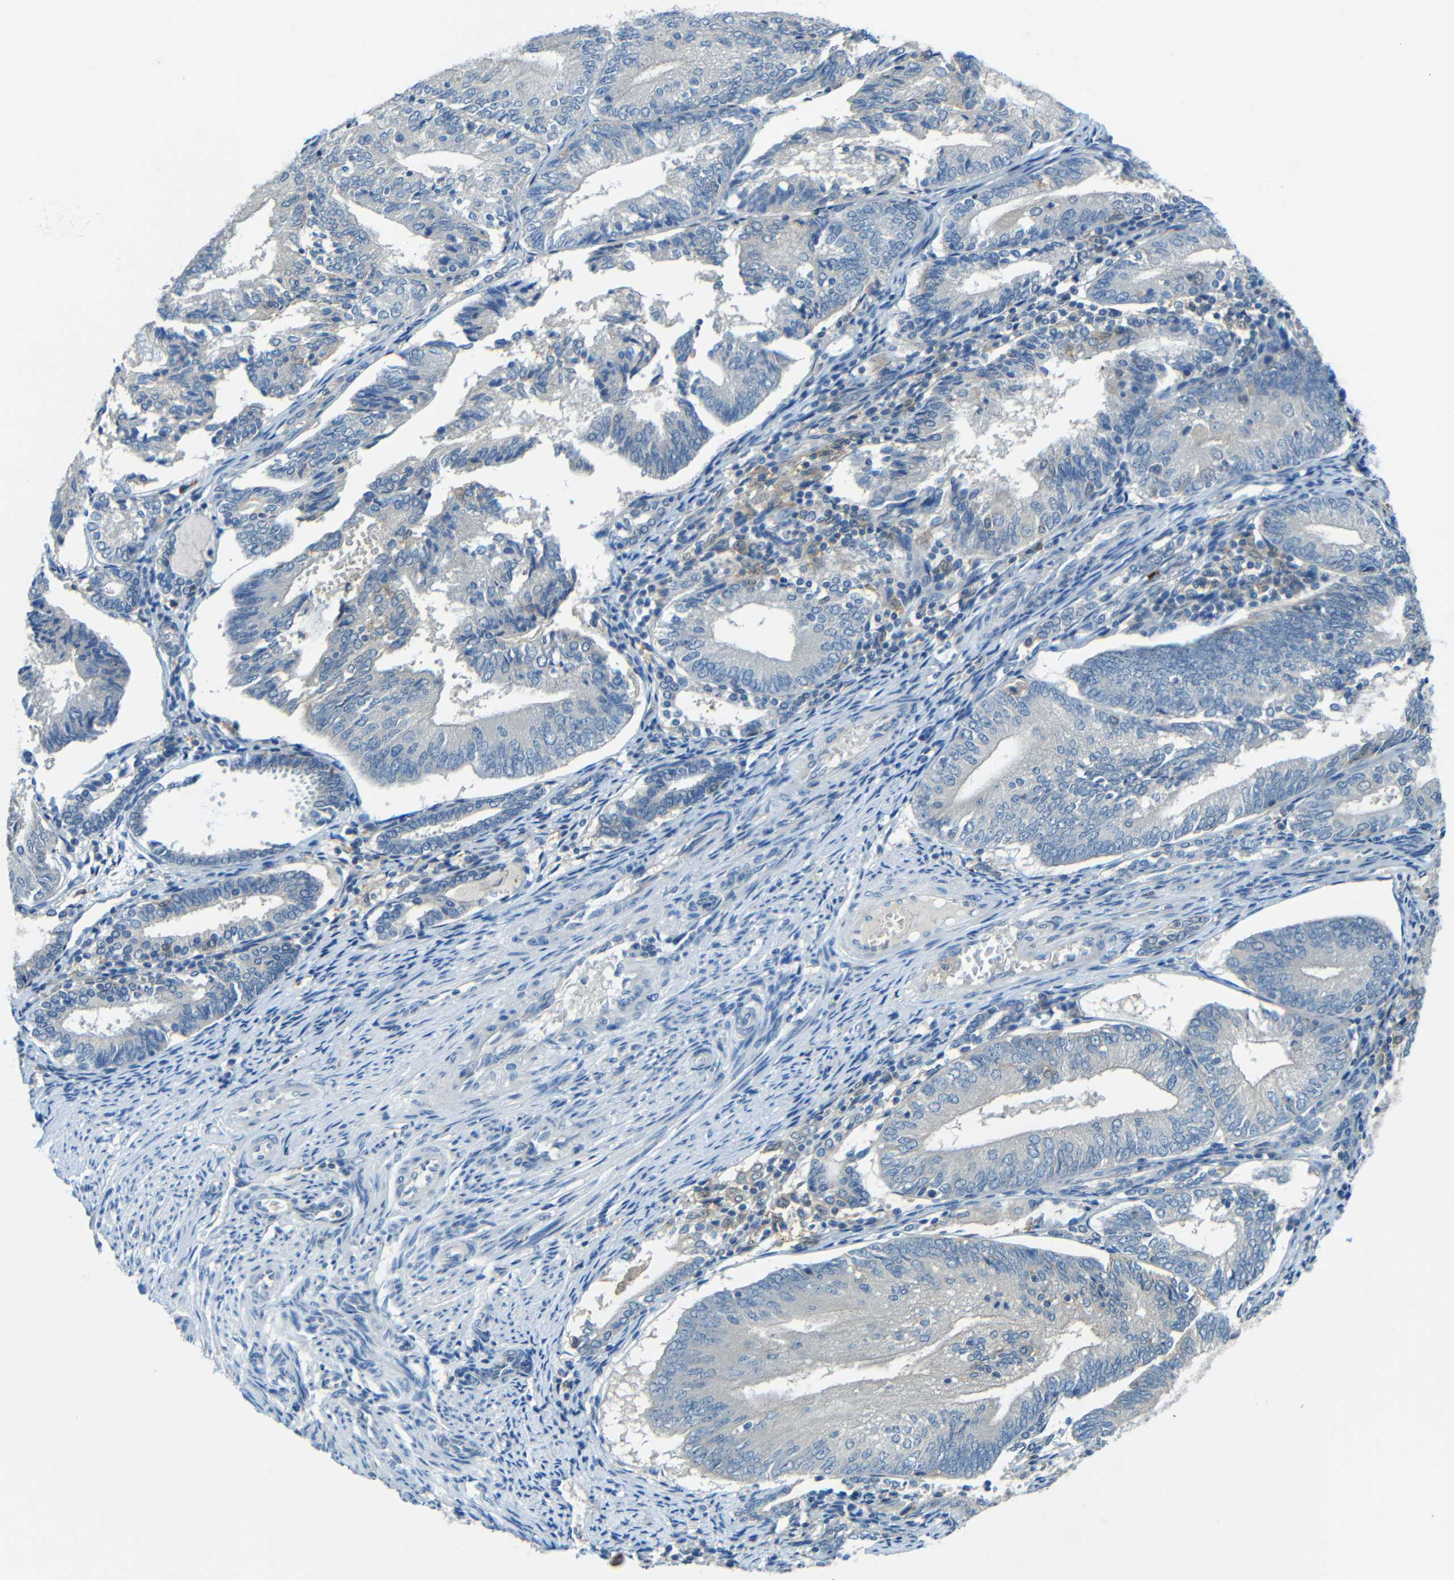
{"staining": {"intensity": "negative", "quantity": "none", "location": "none"}, "tissue": "endometrial cancer", "cell_type": "Tumor cells", "image_type": "cancer", "snomed": [{"axis": "morphology", "description": "Adenocarcinoma, NOS"}, {"axis": "topography", "description": "Endometrium"}], "caption": "The photomicrograph reveals no staining of tumor cells in endometrial cancer (adenocarcinoma).", "gene": "CYP26B1", "patient": {"sex": "female", "age": 81}}